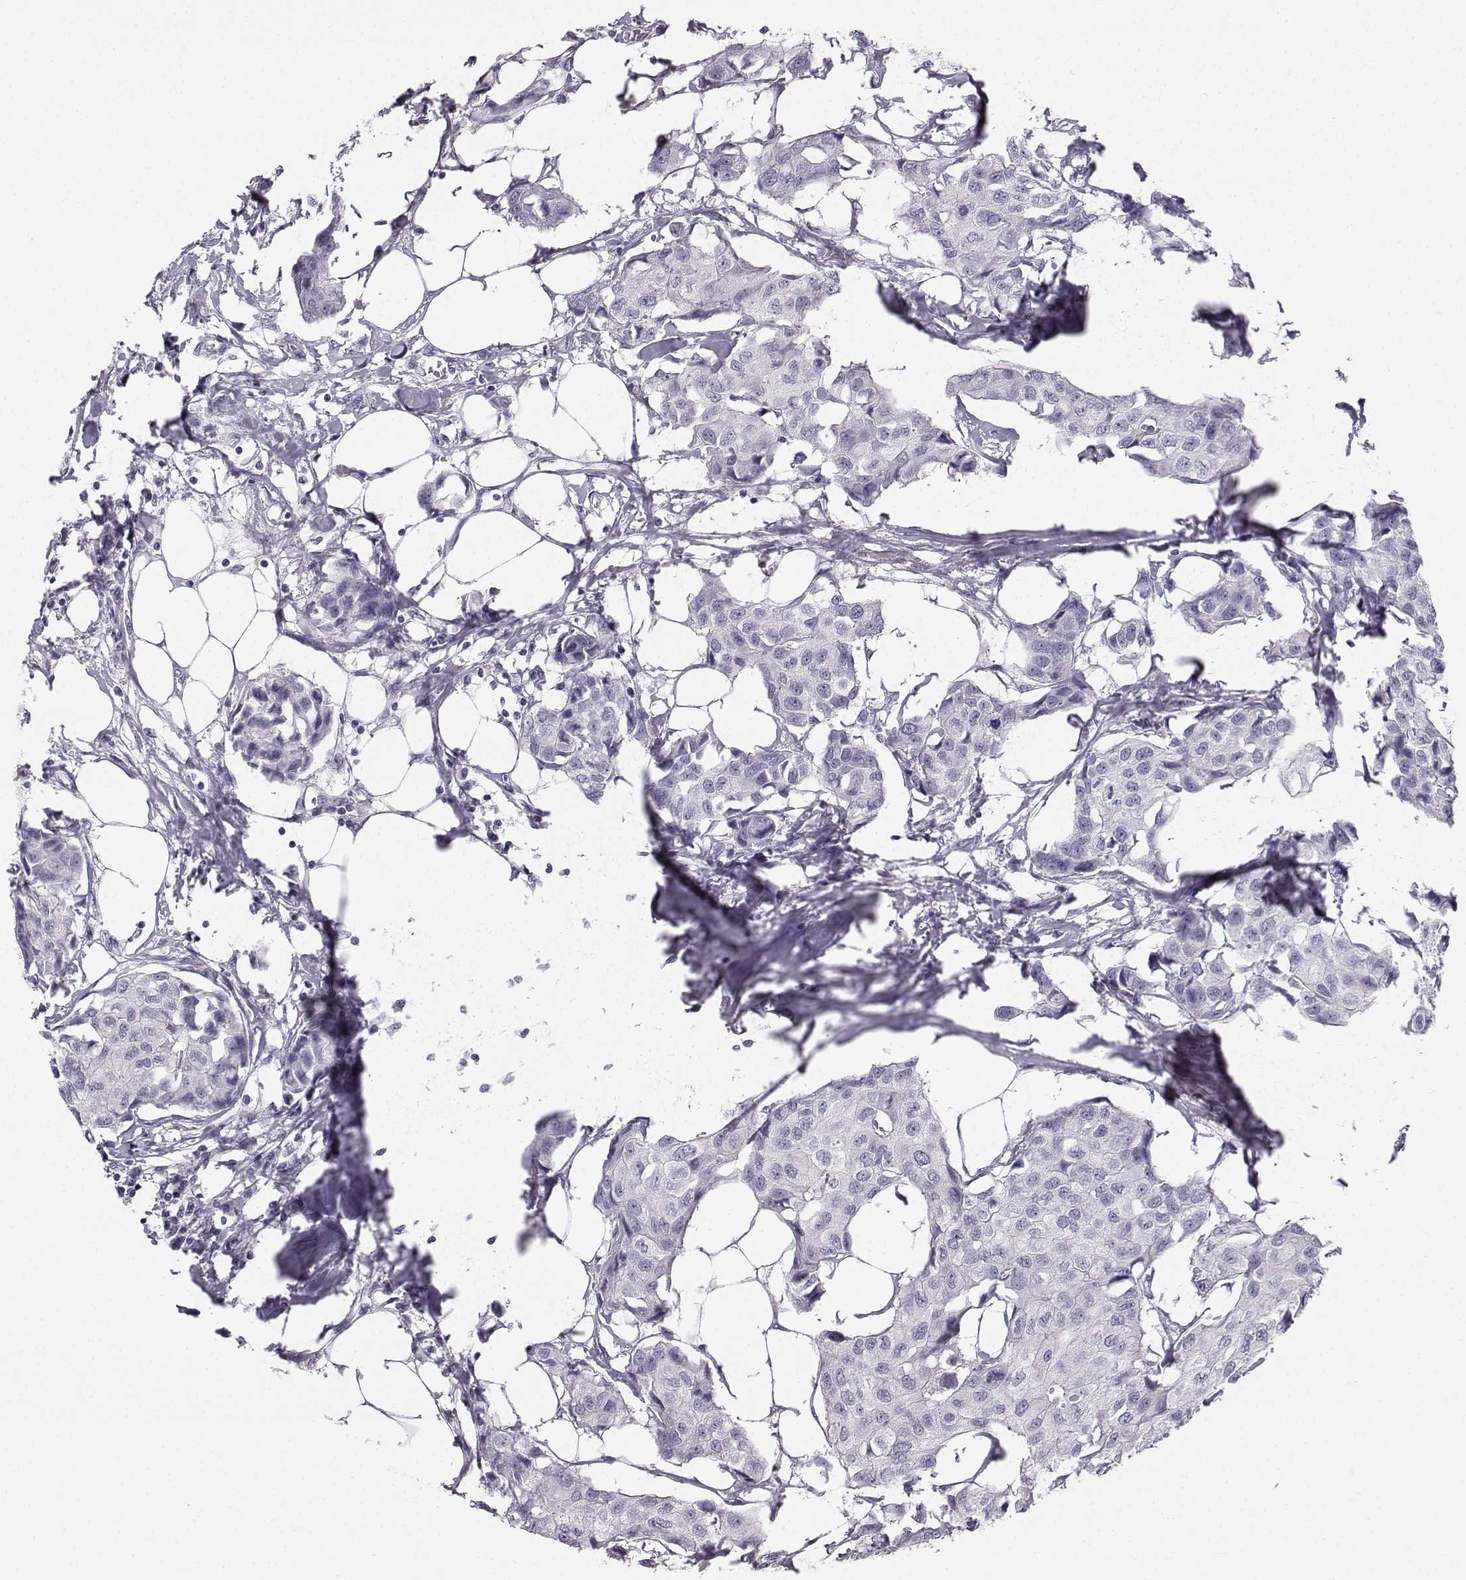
{"staining": {"intensity": "negative", "quantity": "none", "location": "none"}, "tissue": "breast cancer", "cell_type": "Tumor cells", "image_type": "cancer", "snomed": [{"axis": "morphology", "description": "Duct carcinoma"}, {"axis": "topography", "description": "Breast"}], "caption": "High magnification brightfield microscopy of intraductal carcinoma (breast) stained with DAB (brown) and counterstained with hematoxylin (blue): tumor cells show no significant expression. (DAB immunohistochemistry visualized using brightfield microscopy, high magnification).", "gene": "SYCE1", "patient": {"sex": "female", "age": 80}}